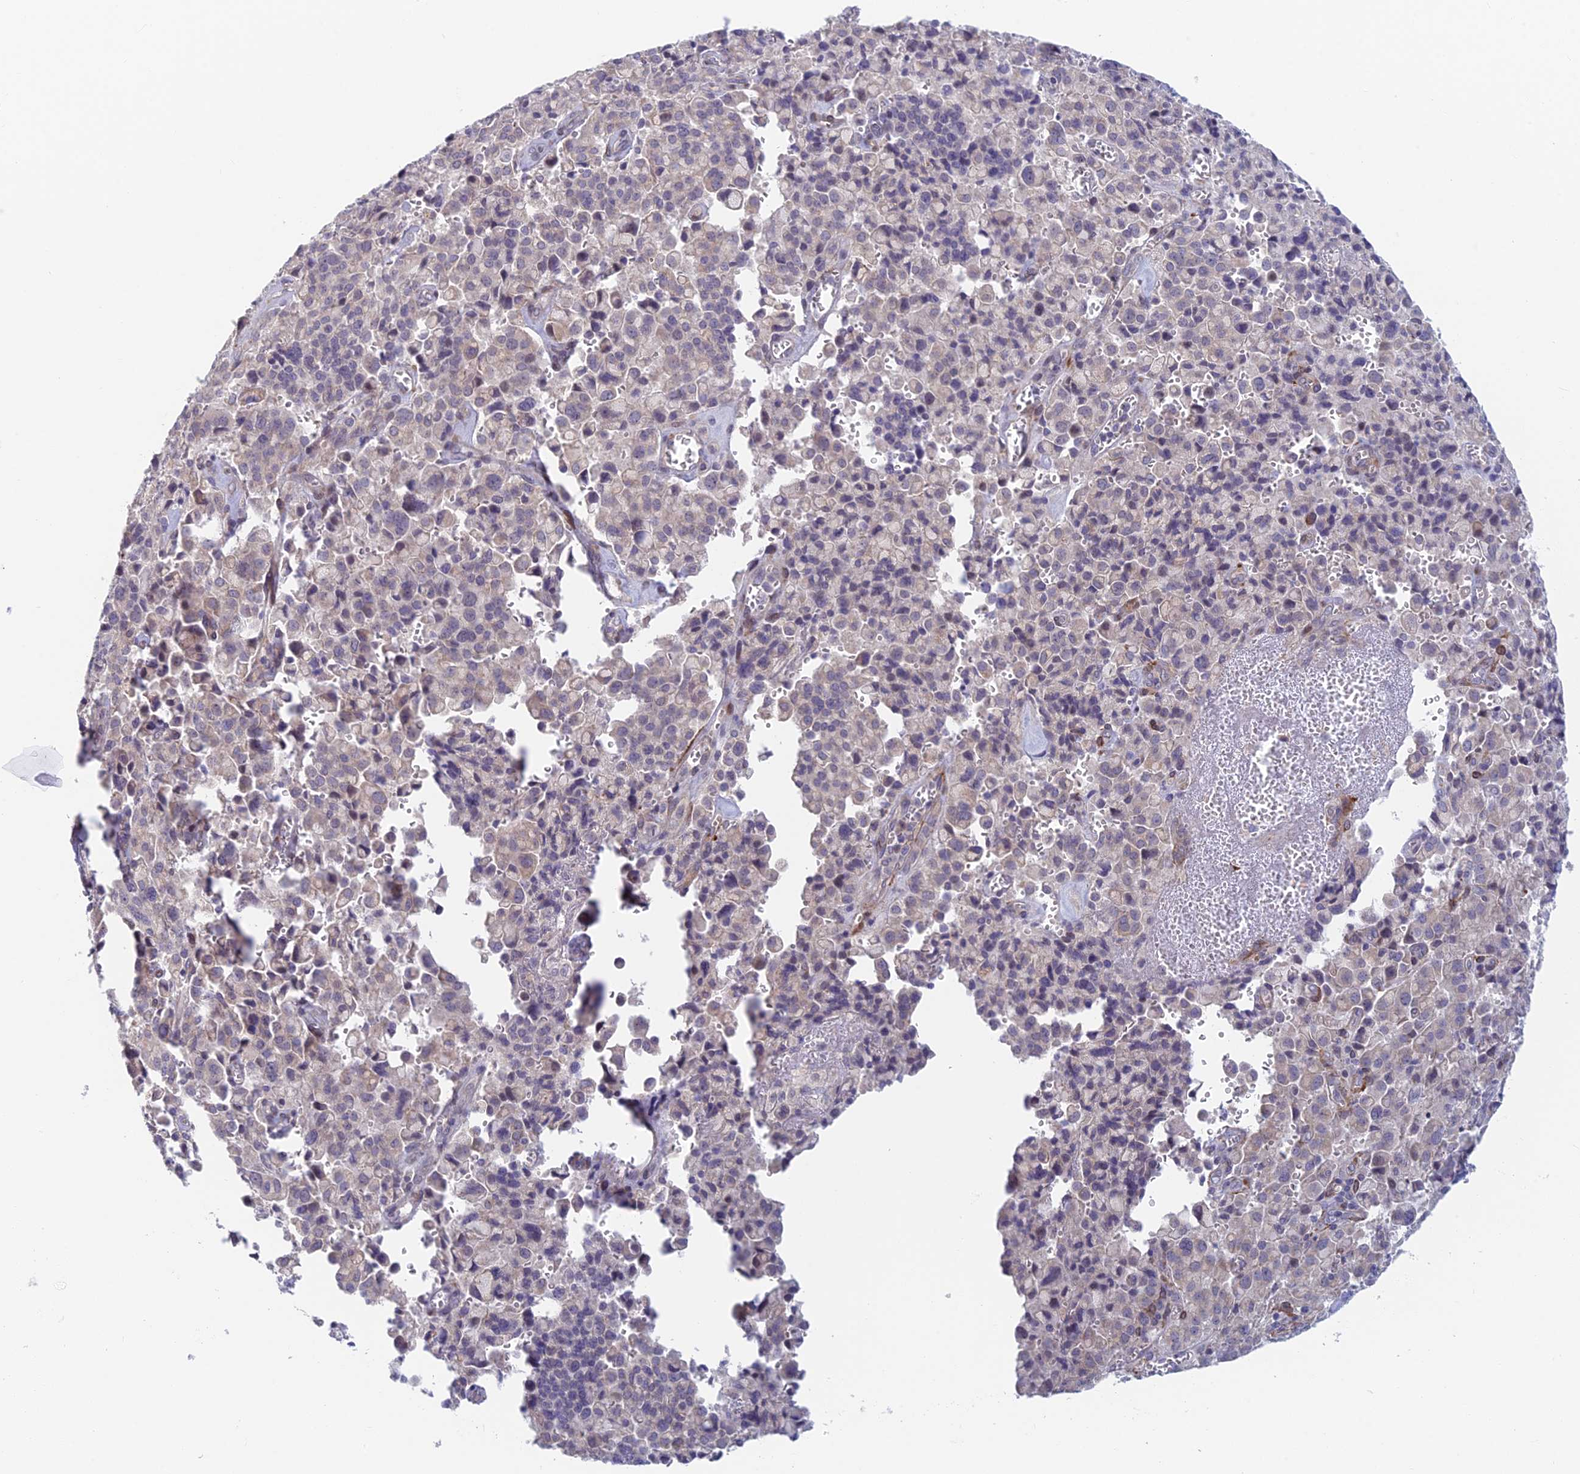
{"staining": {"intensity": "negative", "quantity": "none", "location": "none"}, "tissue": "pancreatic cancer", "cell_type": "Tumor cells", "image_type": "cancer", "snomed": [{"axis": "morphology", "description": "Adenocarcinoma, NOS"}, {"axis": "topography", "description": "Pancreas"}], "caption": "Protein analysis of adenocarcinoma (pancreatic) shows no significant positivity in tumor cells. (Immunohistochemistry, brightfield microscopy, high magnification).", "gene": "PPP1R26", "patient": {"sex": "male", "age": 65}}